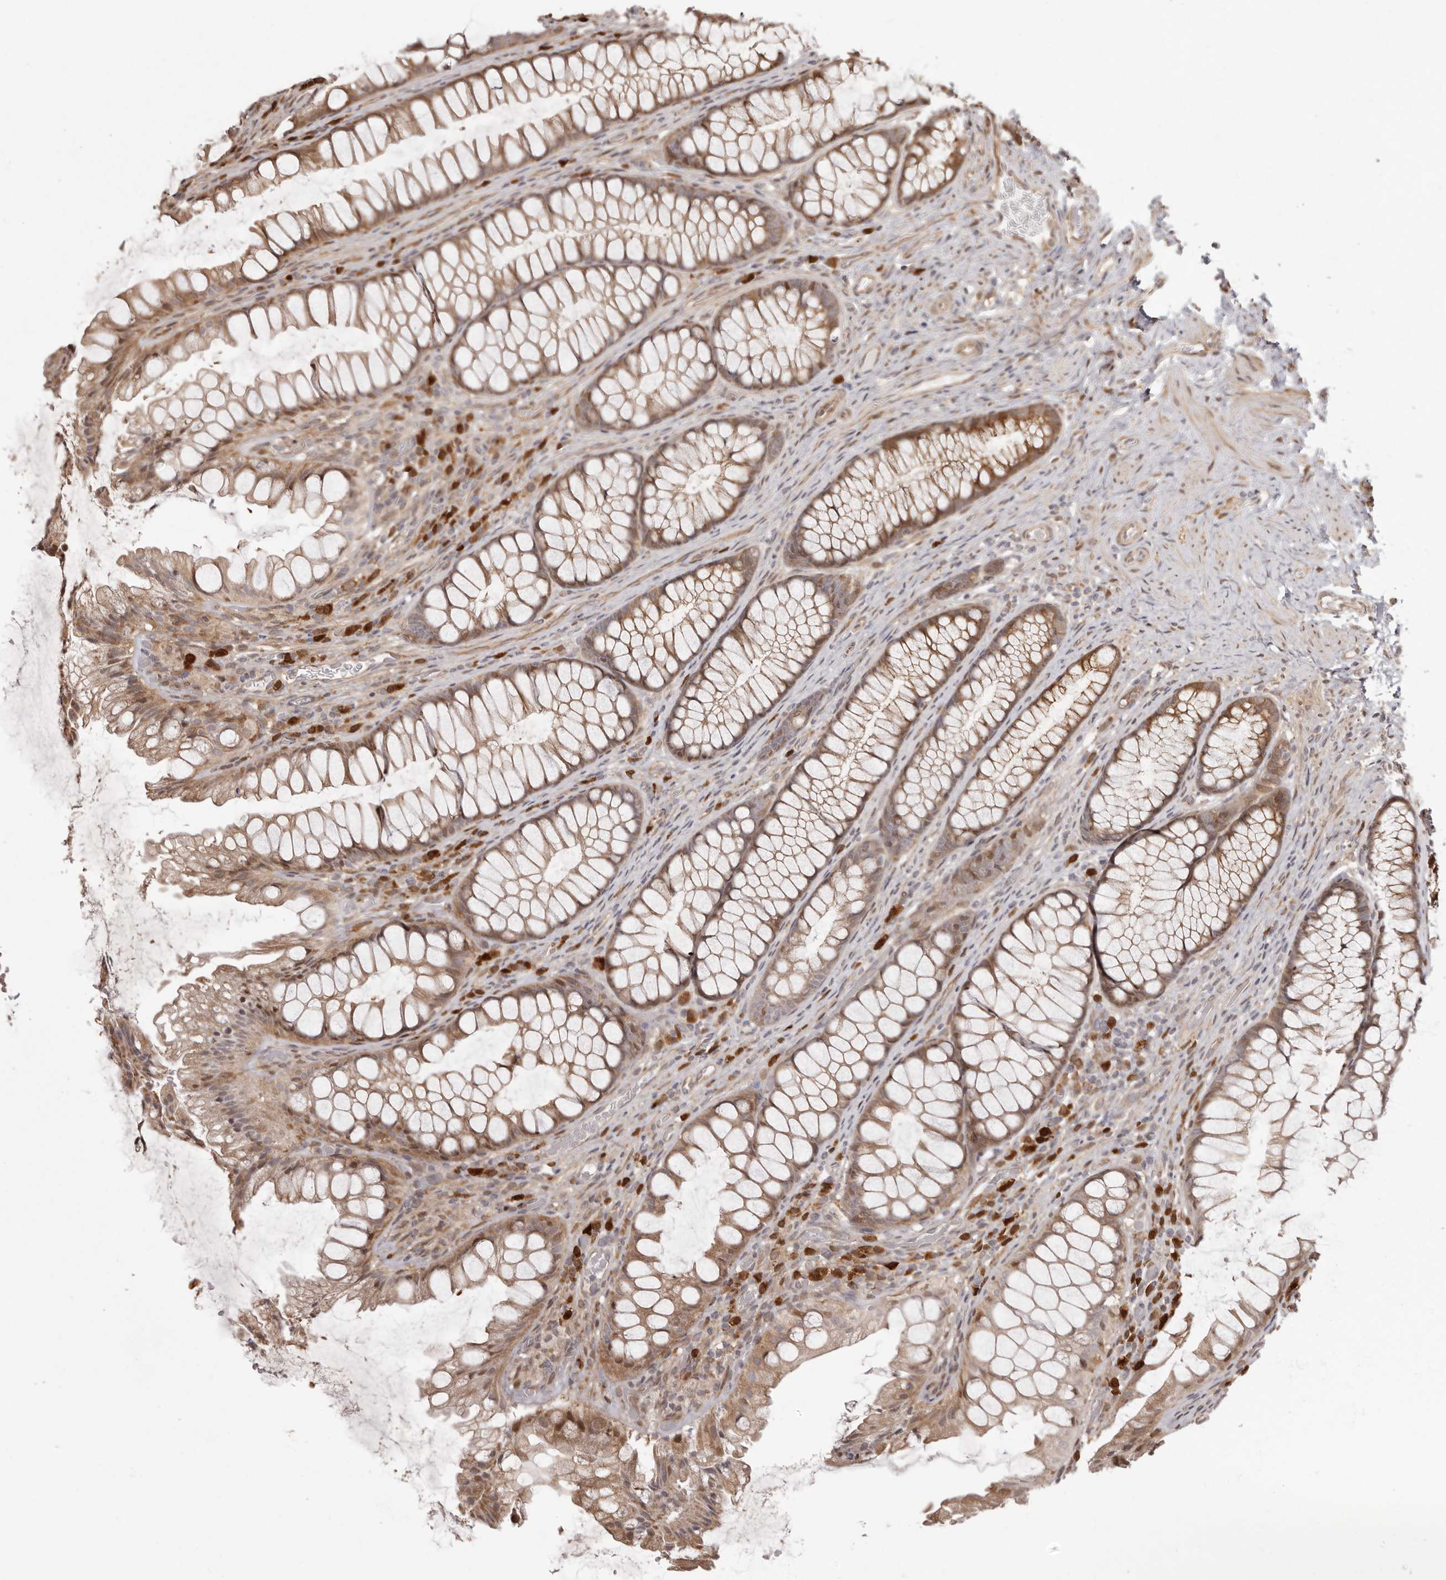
{"staining": {"intensity": "negative", "quantity": "none", "location": "none"}, "tissue": "colon", "cell_type": "Endothelial cells", "image_type": "normal", "snomed": [{"axis": "morphology", "description": "Normal tissue, NOS"}, {"axis": "topography", "description": "Colon"}], "caption": "This histopathology image is of unremarkable colon stained with immunohistochemistry to label a protein in brown with the nuclei are counter-stained blue. There is no expression in endothelial cells. The staining is performed using DAB brown chromogen with nuclei counter-stained in using hematoxylin.", "gene": "GFOD1", "patient": {"sex": "female", "age": 62}}